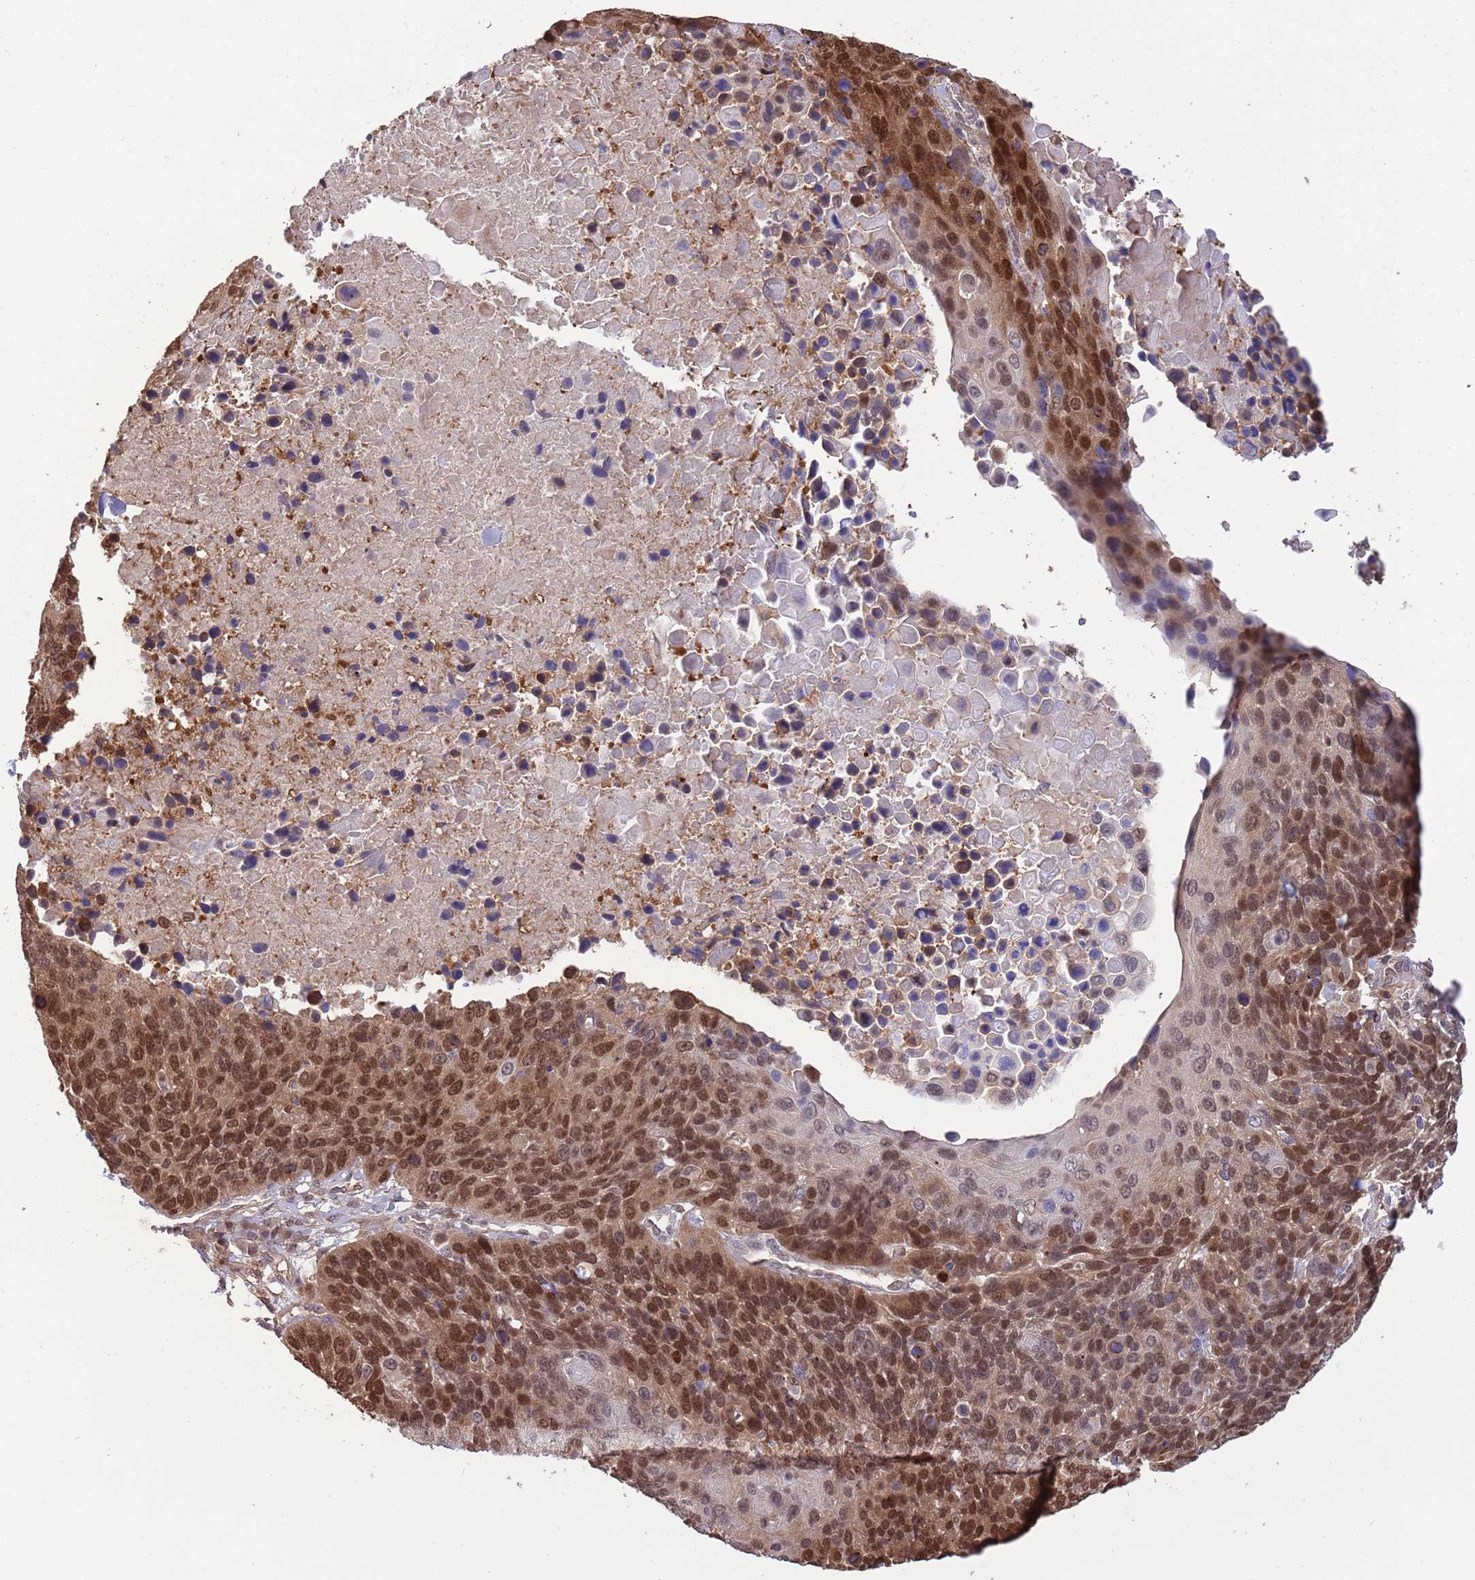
{"staining": {"intensity": "strong", "quantity": ">75%", "location": "cytoplasmic/membranous,nuclear"}, "tissue": "lung cancer", "cell_type": "Tumor cells", "image_type": "cancer", "snomed": [{"axis": "morphology", "description": "Normal tissue, NOS"}, {"axis": "morphology", "description": "Squamous cell carcinoma, NOS"}, {"axis": "topography", "description": "Lymph node"}, {"axis": "topography", "description": "Lung"}], "caption": "Protein expression analysis of human lung squamous cell carcinoma reveals strong cytoplasmic/membranous and nuclear expression in approximately >75% of tumor cells.", "gene": "SALL1", "patient": {"sex": "male", "age": 66}}